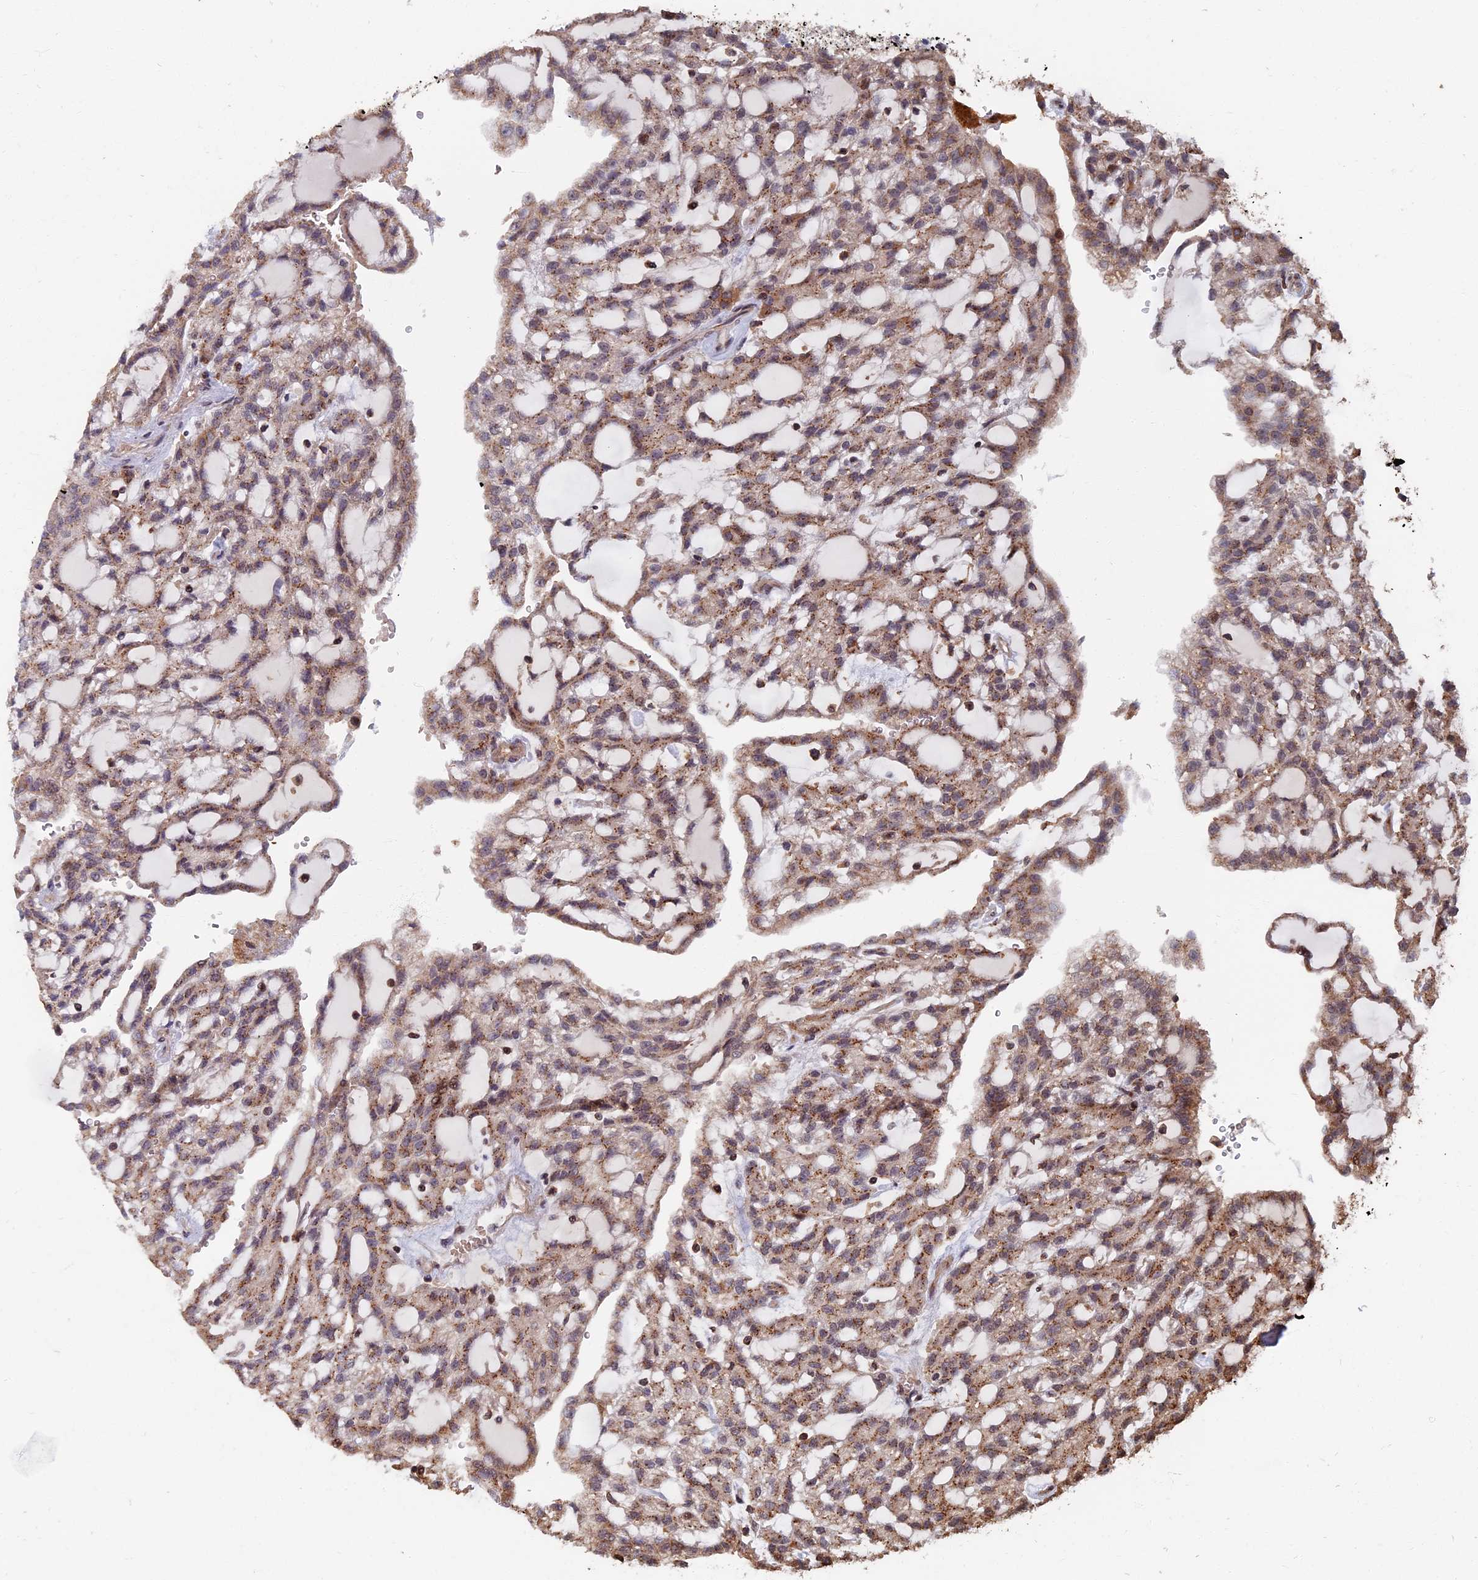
{"staining": {"intensity": "weak", "quantity": ">75%", "location": "cytoplasmic/membranous"}, "tissue": "renal cancer", "cell_type": "Tumor cells", "image_type": "cancer", "snomed": [{"axis": "morphology", "description": "Adenocarcinoma, NOS"}, {"axis": "topography", "description": "Kidney"}], "caption": "Brown immunohistochemical staining in adenocarcinoma (renal) demonstrates weak cytoplasmic/membranous expression in about >75% of tumor cells. The staining is performed using DAB (3,3'-diaminobenzidine) brown chromogen to label protein expression. The nuclei are counter-stained blue using hematoxylin.", "gene": "RASGRF1", "patient": {"sex": "male", "age": 63}}